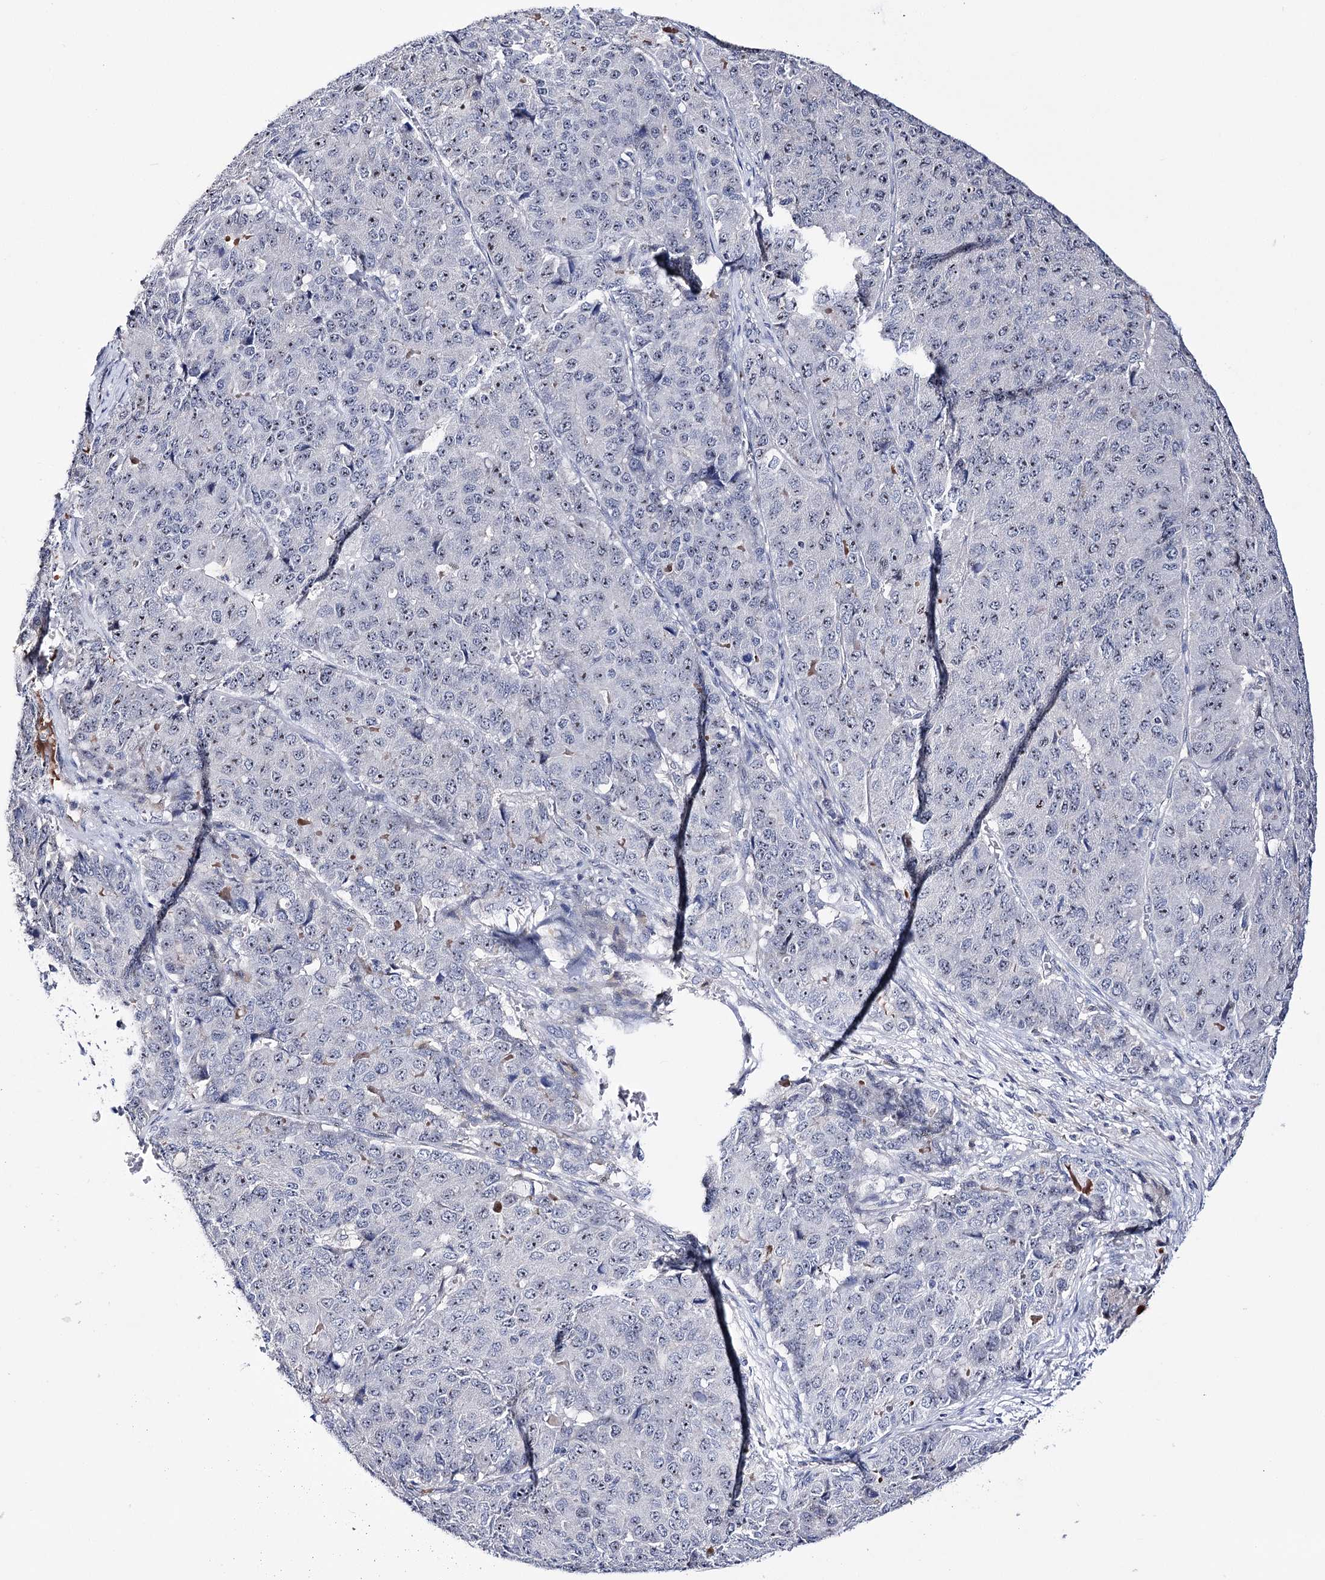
{"staining": {"intensity": "moderate", "quantity": "25%-75%", "location": "nuclear"}, "tissue": "pancreatic cancer", "cell_type": "Tumor cells", "image_type": "cancer", "snomed": [{"axis": "morphology", "description": "Adenocarcinoma, NOS"}, {"axis": "topography", "description": "Pancreas"}], "caption": "Immunohistochemistry (DAB) staining of human pancreatic cancer (adenocarcinoma) shows moderate nuclear protein positivity in approximately 25%-75% of tumor cells.", "gene": "PCGF5", "patient": {"sex": "male", "age": 50}}